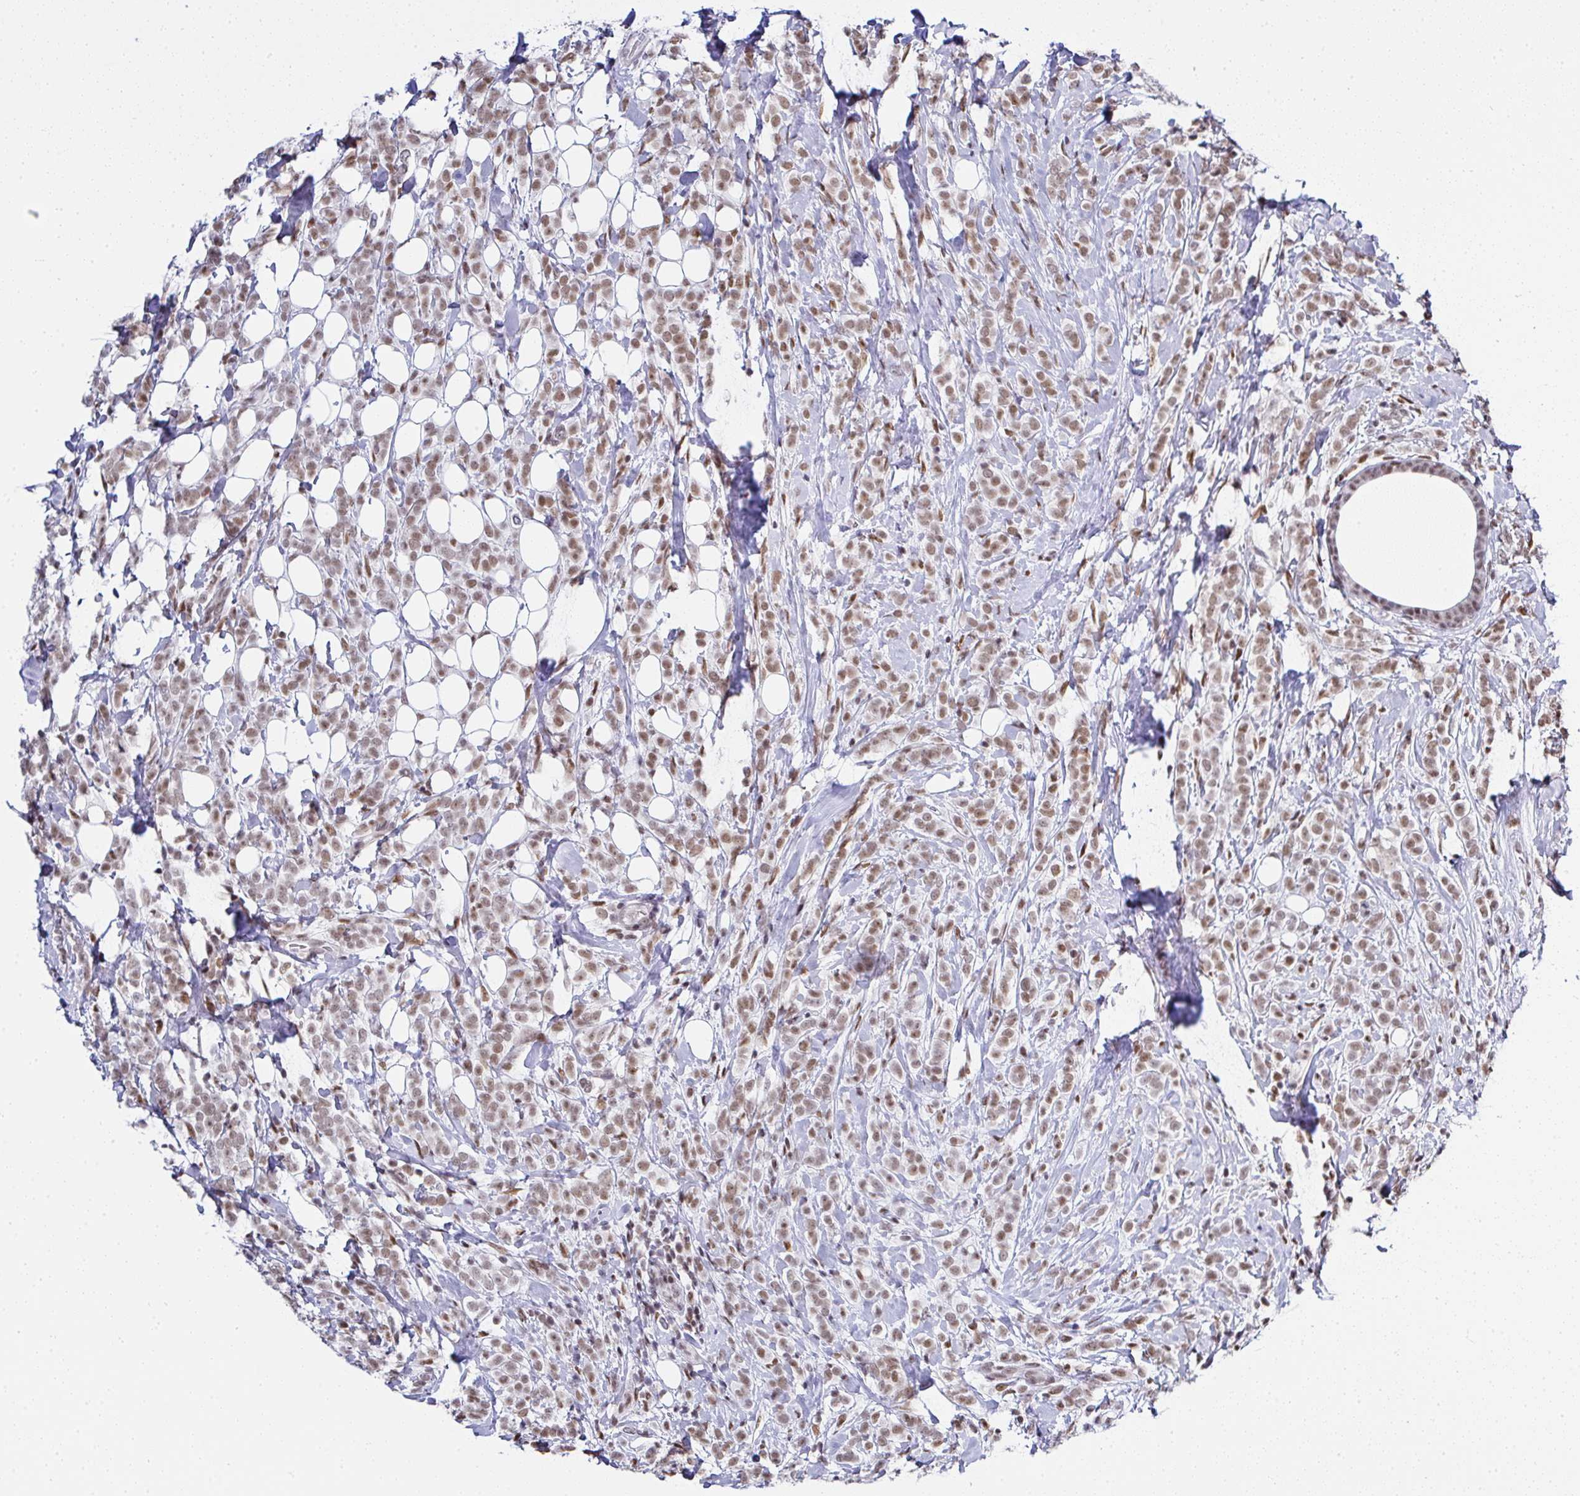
{"staining": {"intensity": "moderate", "quantity": ">75%", "location": "nuclear"}, "tissue": "breast cancer", "cell_type": "Tumor cells", "image_type": "cancer", "snomed": [{"axis": "morphology", "description": "Lobular carcinoma"}, {"axis": "topography", "description": "Breast"}], "caption": "High-magnification brightfield microscopy of breast cancer (lobular carcinoma) stained with DAB (3,3'-diaminobenzidine) (brown) and counterstained with hematoxylin (blue). tumor cells exhibit moderate nuclear expression is identified in approximately>75% of cells. Using DAB (brown) and hematoxylin (blue) stains, captured at high magnification using brightfield microscopy.", "gene": "DR1", "patient": {"sex": "female", "age": 49}}